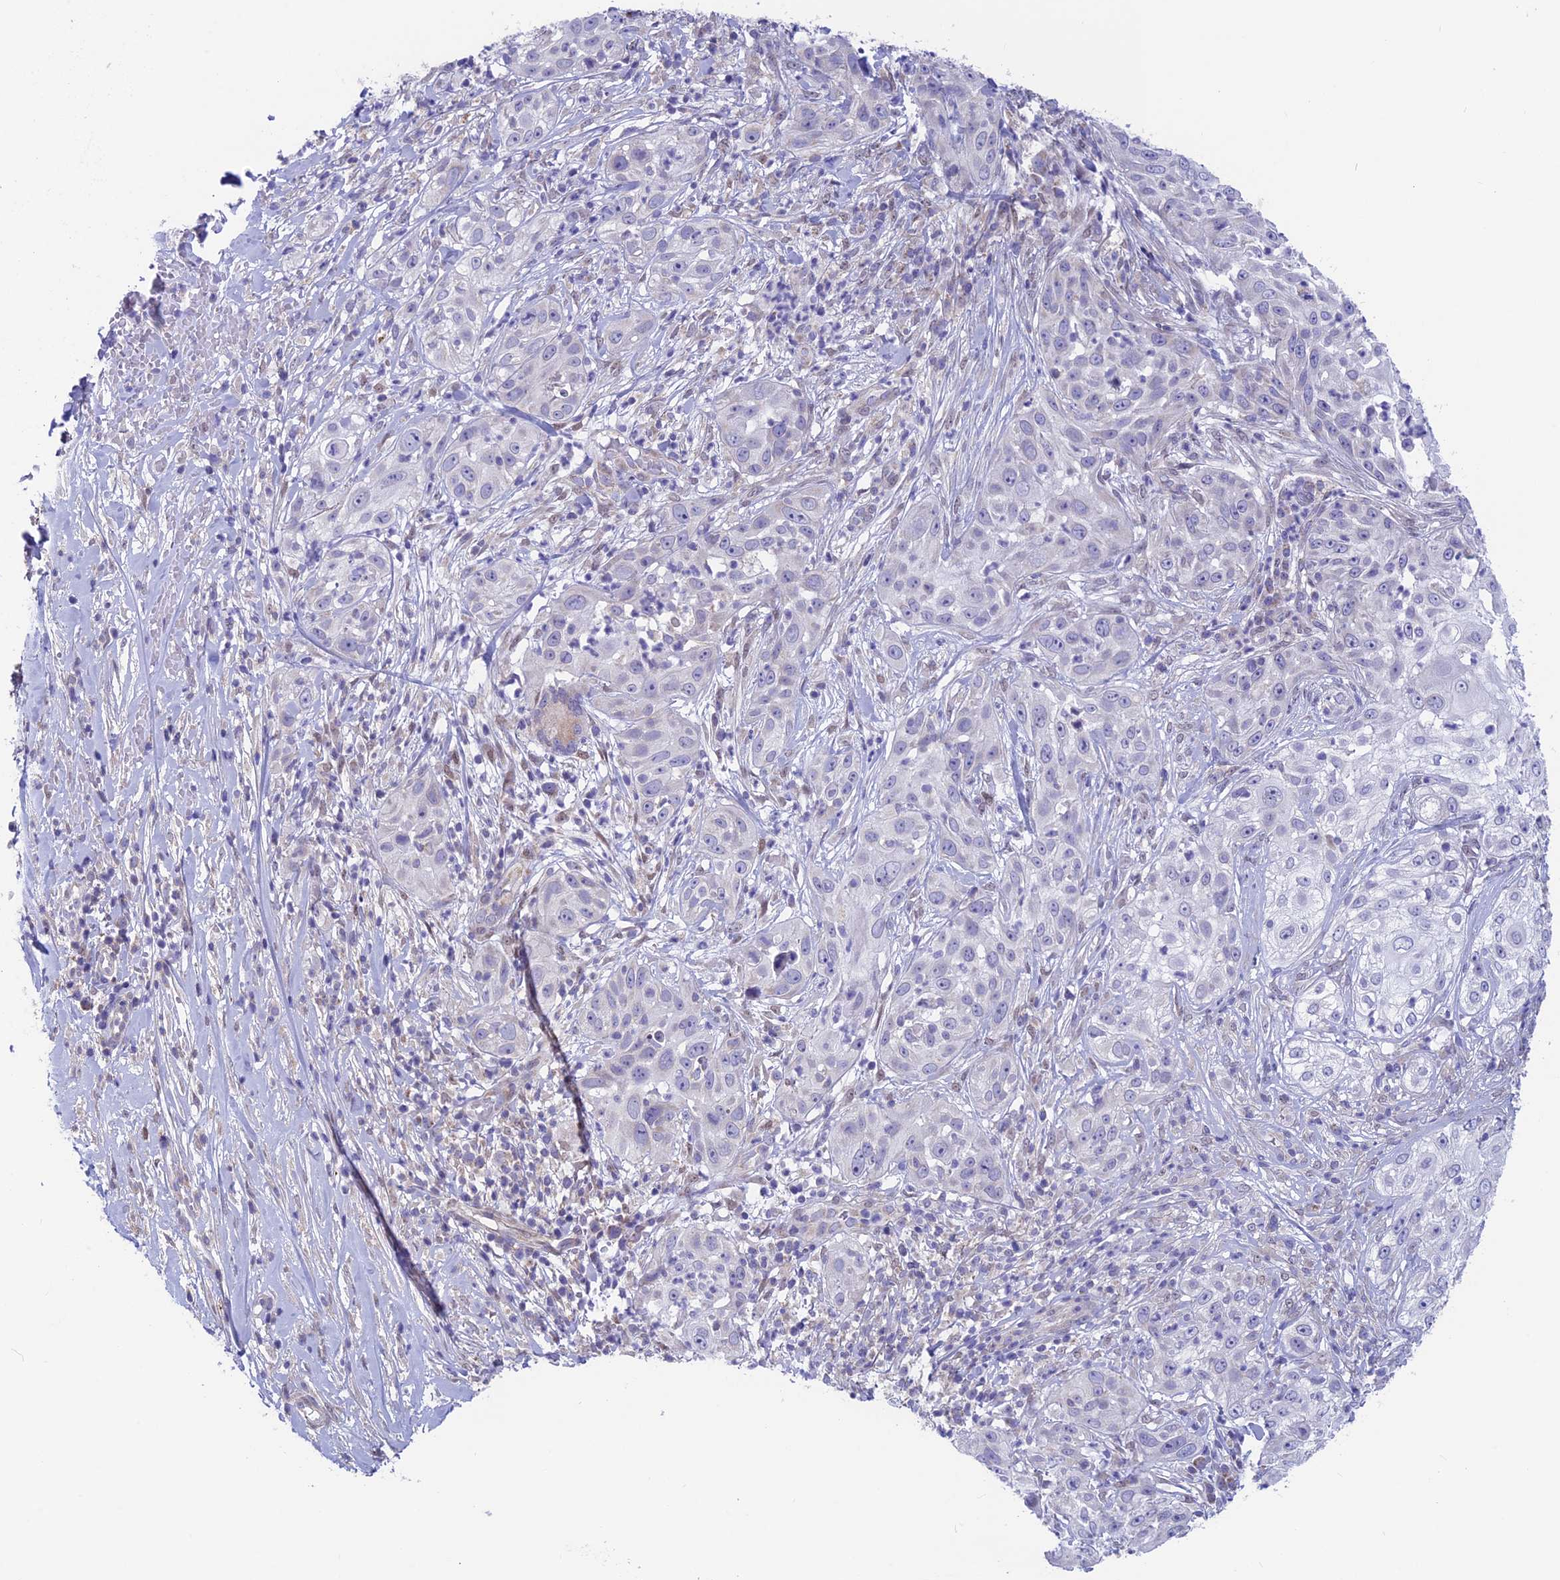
{"staining": {"intensity": "negative", "quantity": "none", "location": "none"}, "tissue": "skin cancer", "cell_type": "Tumor cells", "image_type": "cancer", "snomed": [{"axis": "morphology", "description": "Squamous cell carcinoma, NOS"}, {"axis": "topography", "description": "Skin"}], "caption": "Tumor cells show no significant protein positivity in skin cancer (squamous cell carcinoma). Nuclei are stained in blue.", "gene": "PLAC9", "patient": {"sex": "female", "age": 44}}